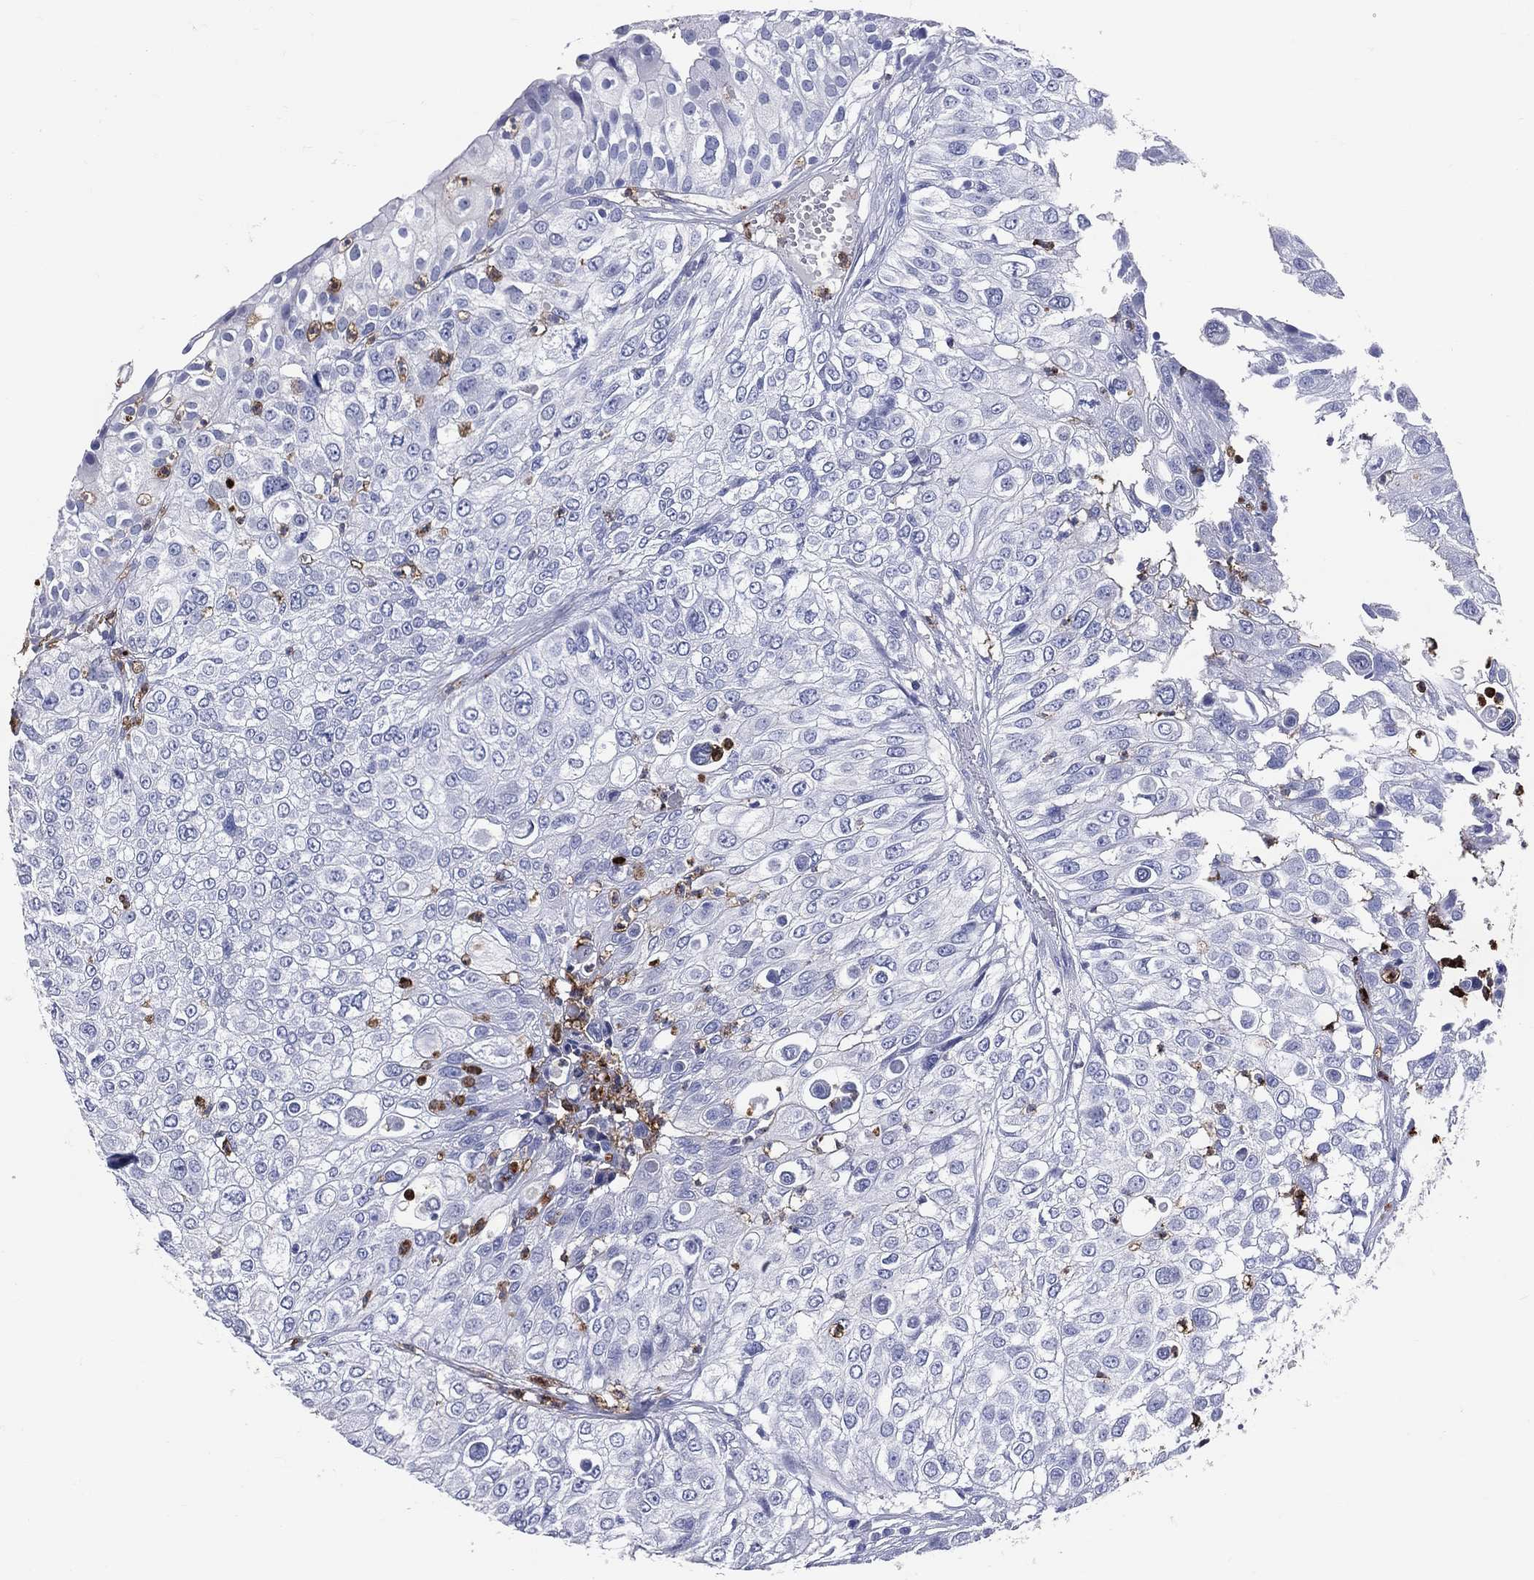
{"staining": {"intensity": "negative", "quantity": "none", "location": "none"}, "tissue": "urothelial cancer", "cell_type": "Tumor cells", "image_type": "cancer", "snomed": [{"axis": "morphology", "description": "Urothelial carcinoma, High grade"}, {"axis": "topography", "description": "Urinary bladder"}], "caption": "This is an immunohistochemistry histopathology image of urothelial carcinoma (high-grade). There is no positivity in tumor cells.", "gene": "PGLYRP1", "patient": {"sex": "female", "age": 79}}